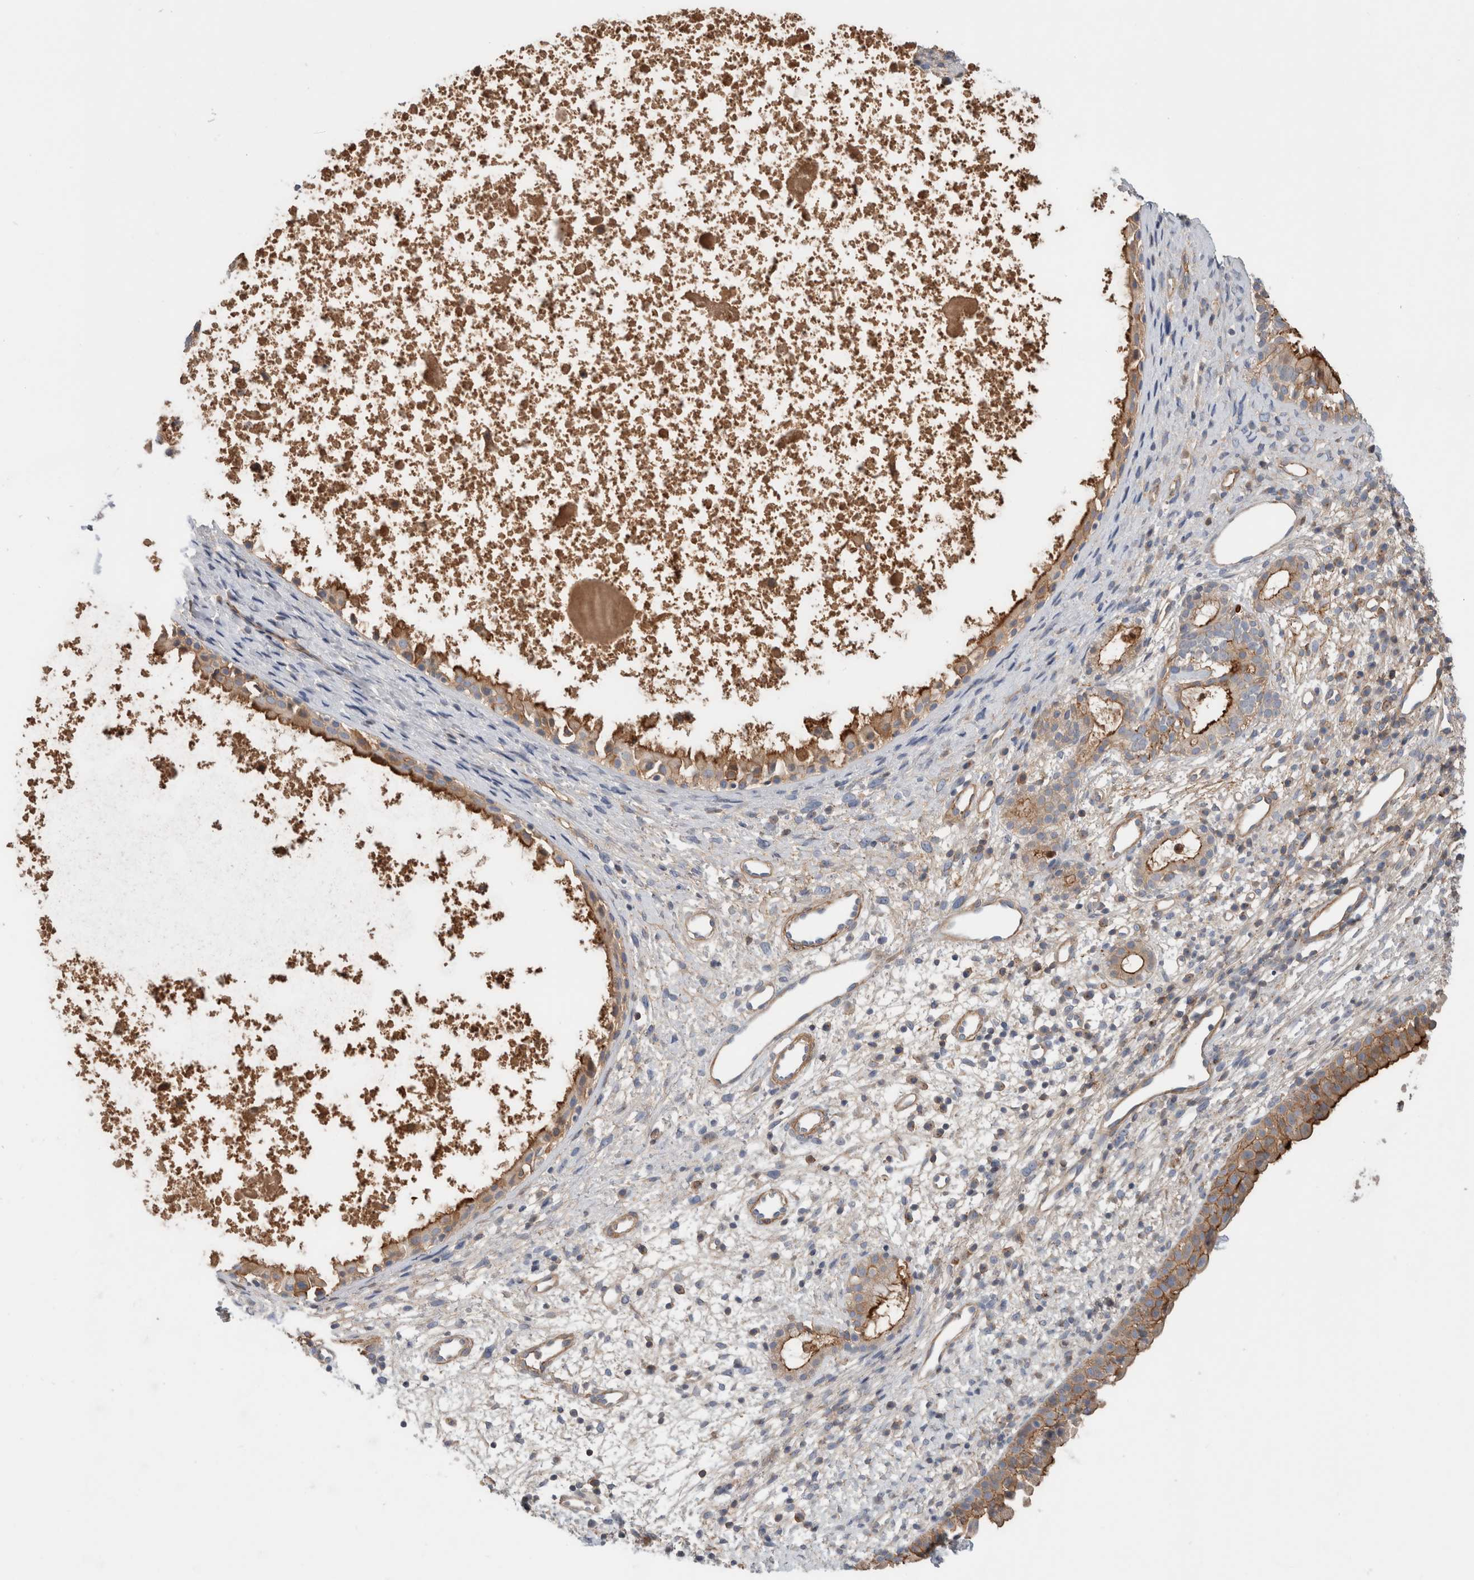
{"staining": {"intensity": "moderate", "quantity": ">75%", "location": "cytoplasmic/membranous"}, "tissue": "nasopharynx", "cell_type": "Respiratory epithelial cells", "image_type": "normal", "snomed": [{"axis": "morphology", "description": "Normal tissue, NOS"}, {"axis": "topography", "description": "Nasopharynx"}], "caption": "Nasopharynx stained with IHC displays moderate cytoplasmic/membranous positivity in approximately >75% of respiratory epithelial cells. The staining was performed using DAB to visualize the protein expression in brown, while the nuclei were stained in blue with hematoxylin (Magnification: 20x).", "gene": "CFI", "patient": {"sex": "male", "age": 22}}